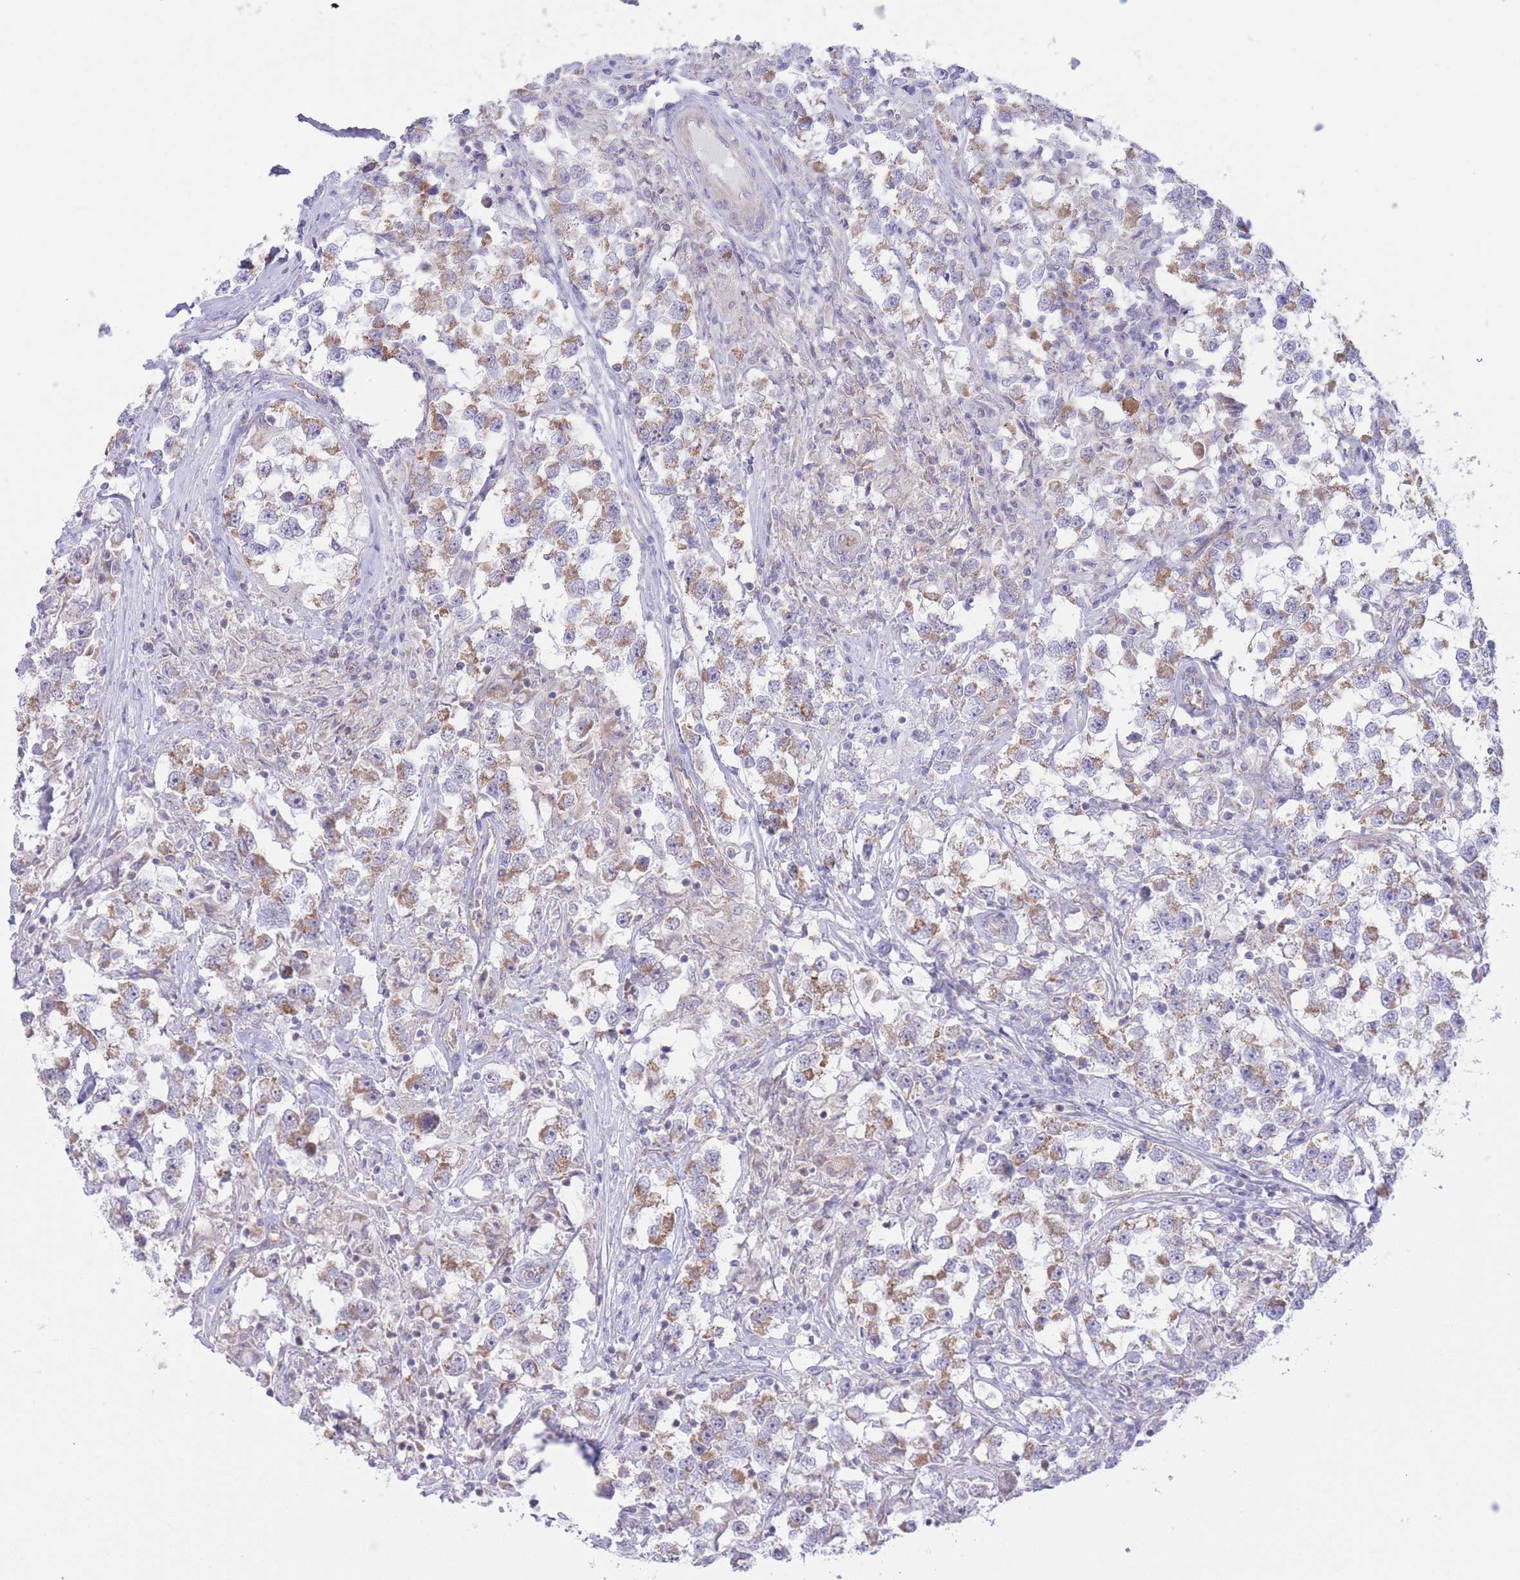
{"staining": {"intensity": "moderate", "quantity": ">75%", "location": "cytoplasmic/membranous"}, "tissue": "testis cancer", "cell_type": "Tumor cells", "image_type": "cancer", "snomed": [{"axis": "morphology", "description": "Seminoma, NOS"}, {"axis": "topography", "description": "Testis"}], "caption": "Moderate cytoplasmic/membranous positivity for a protein is seen in approximately >75% of tumor cells of testis cancer (seminoma) using immunohistochemistry.", "gene": "MRPS31", "patient": {"sex": "male", "age": 46}}